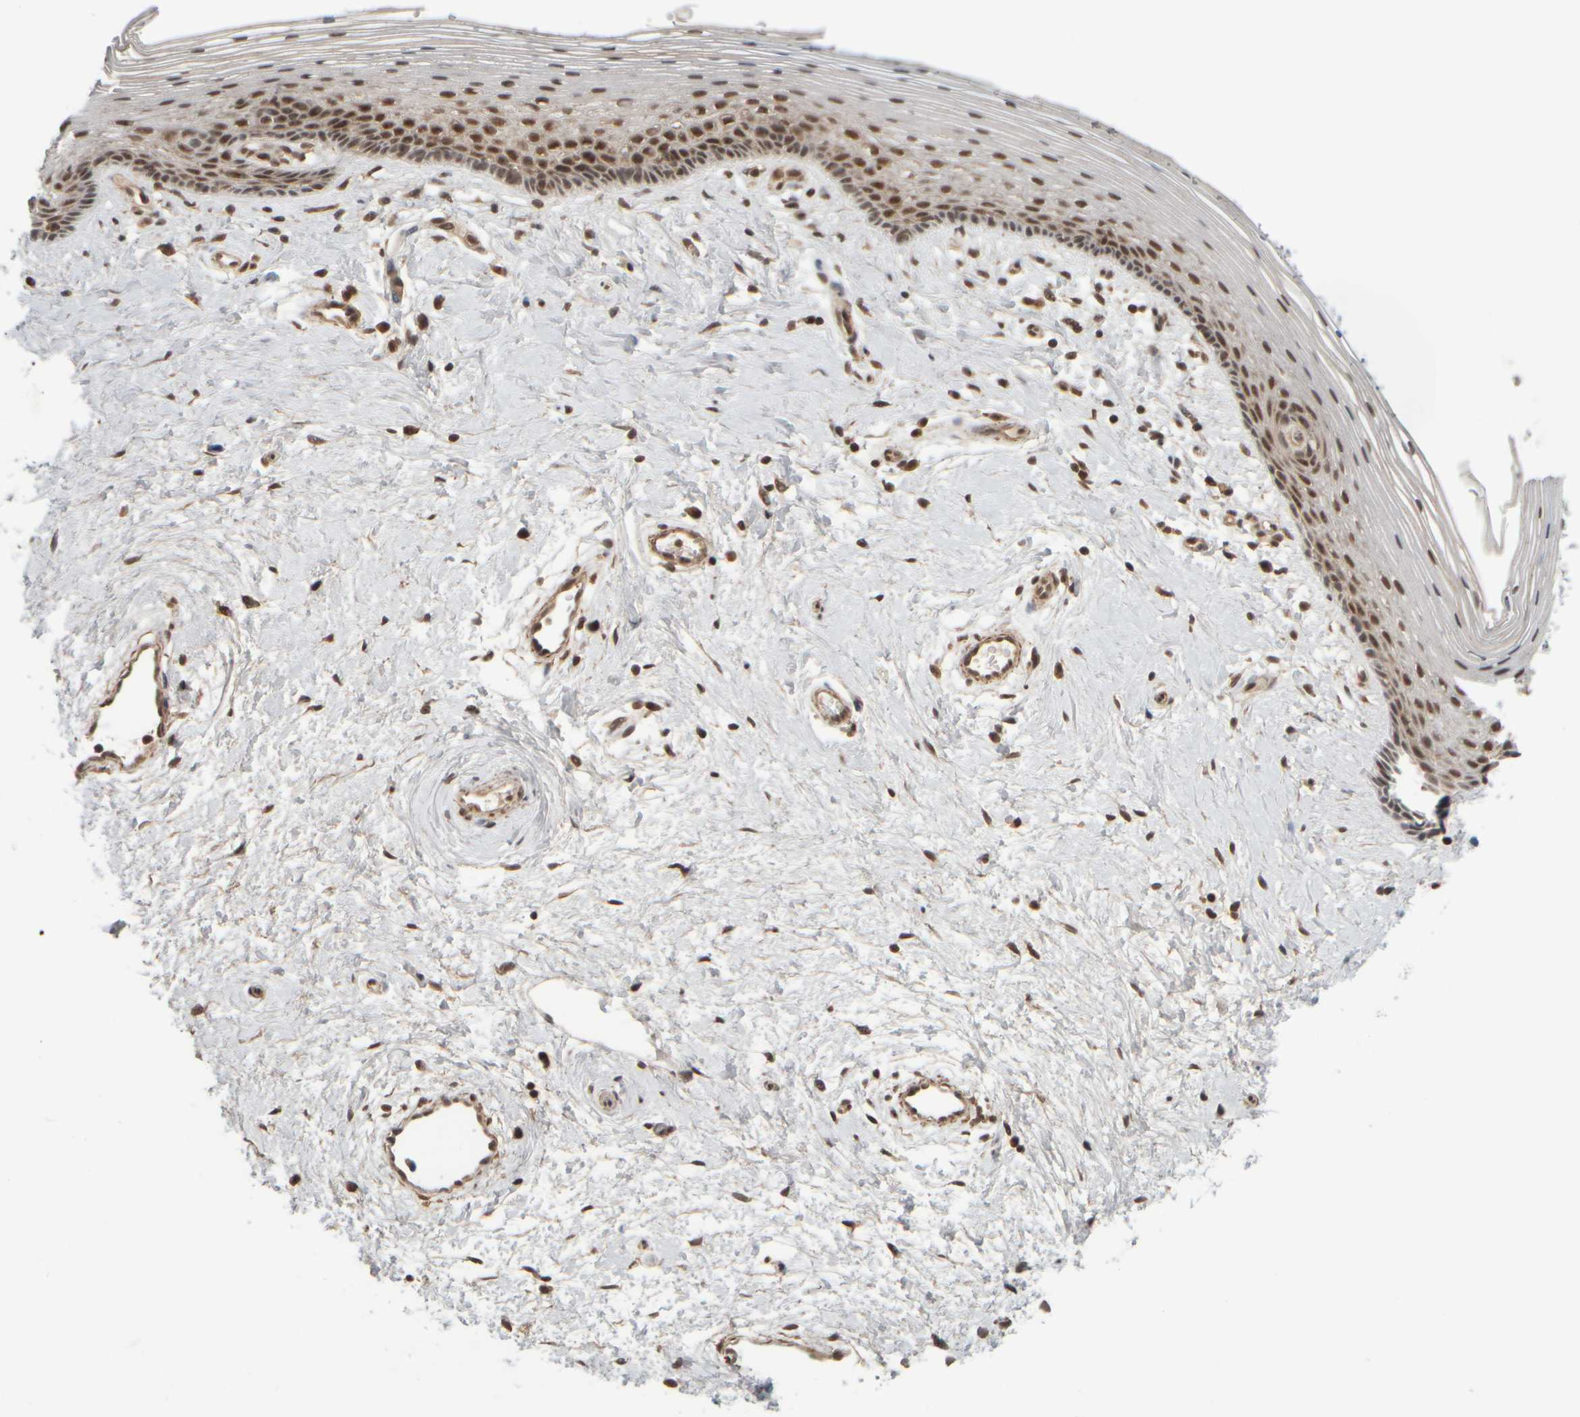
{"staining": {"intensity": "strong", "quantity": "25%-75%", "location": "nuclear"}, "tissue": "vagina", "cell_type": "Squamous epithelial cells", "image_type": "normal", "snomed": [{"axis": "morphology", "description": "Normal tissue, NOS"}, {"axis": "topography", "description": "Vagina"}], "caption": "IHC of unremarkable human vagina exhibits high levels of strong nuclear expression in about 25%-75% of squamous epithelial cells. (DAB (3,3'-diaminobenzidine) IHC with brightfield microscopy, high magnification).", "gene": "SYNRG", "patient": {"sex": "female", "age": 46}}